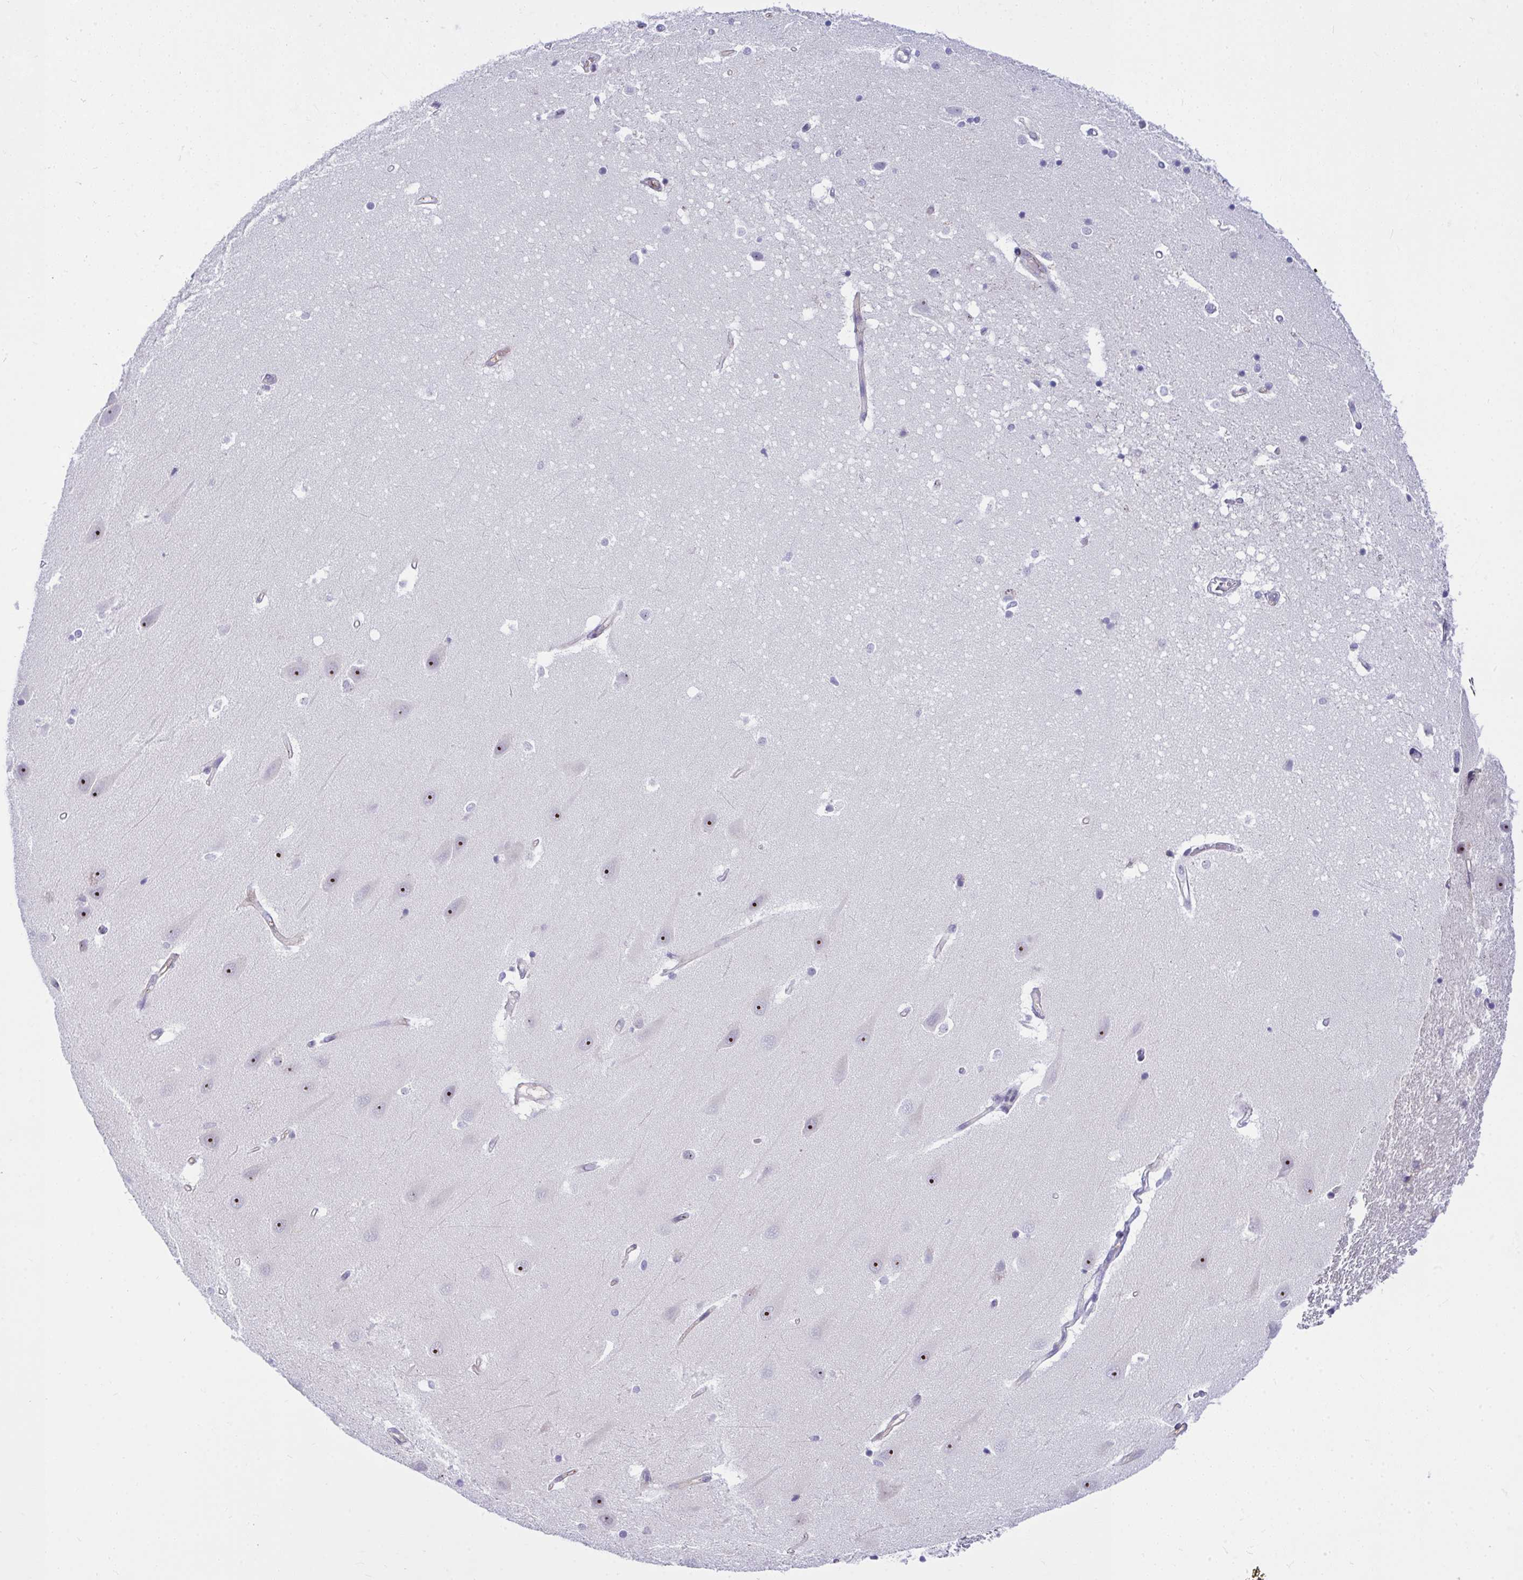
{"staining": {"intensity": "negative", "quantity": "none", "location": "none"}, "tissue": "hippocampus", "cell_type": "Glial cells", "image_type": "normal", "snomed": [{"axis": "morphology", "description": "Normal tissue, NOS"}, {"axis": "topography", "description": "Hippocampus"}], "caption": "There is no significant positivity in glial cells of hippocampus. (DAB (3,3'-diaminobenzidine) immunohistochemistry (IHC) visualized using brightfield microscopy, high magnification).", "gene": "NFXL1", "patient": {"sex": "male", "age": 63}}